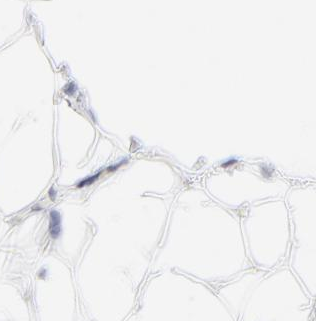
{"staining": {"intensity": "negative", "quantity": "none", "location": "none"}, "tissue": "adipose tissue", "cell_type": "Adipocytes", "image_type": "normal", "snomed": [{"axis": "morphology", "description": "Normal tissue, NOS"}, {"axis": "topography", "description": "Soft tissue"}], "caption": "DAB immunohistochemical staining of benign human adipose tissue reveals no significant expression in adipocytes.", "gene": "CD2", "patient": {"sex": "male", "age": 26}}